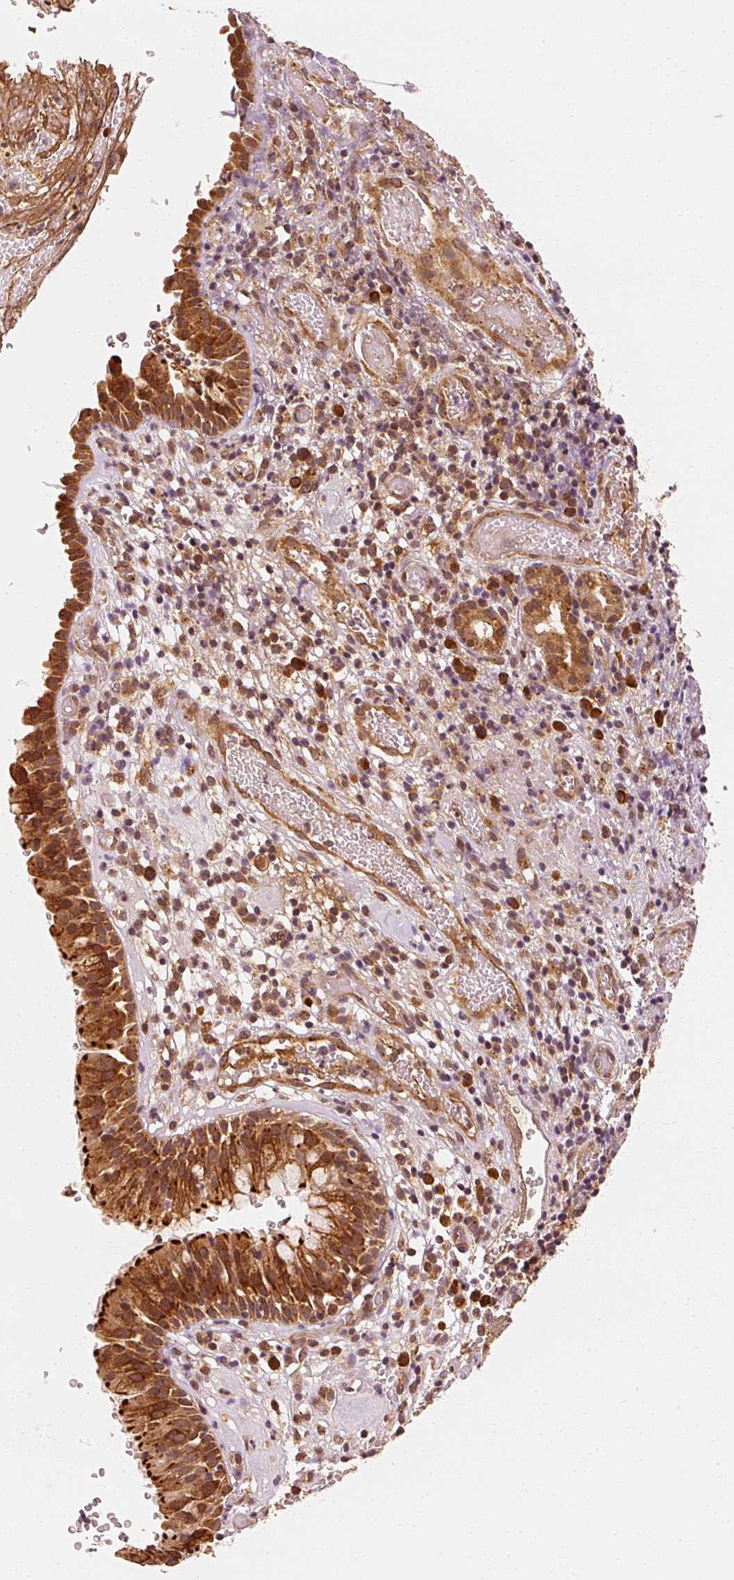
{"staining": {"intensity": "strong", "quantity": ">75%", "location": "cytoplasmic/membranous"}, "tissue": "nasopharynx", "cell_type": "Respiratory epithelial cells", "image_type": "normal", "snomed": [{"axis": "morphology", "description": "Normal tissue, NOS"}, {"axis": "topography", "description": "Nasopharynx"}], "caption": "Respiratory epithelial cells exhibit high levels of strong cytoplasmic/membranous staining in about >75% of cells in unremarkable human nasopharynx. The staining was performed using DAB to visualize the protein expression in brown, while the nuclei were stained in blue with hematoxylin (Magnification: 20x).", "gene": "EEF1A1", "patient": {"sex": "male", "age": 65}}